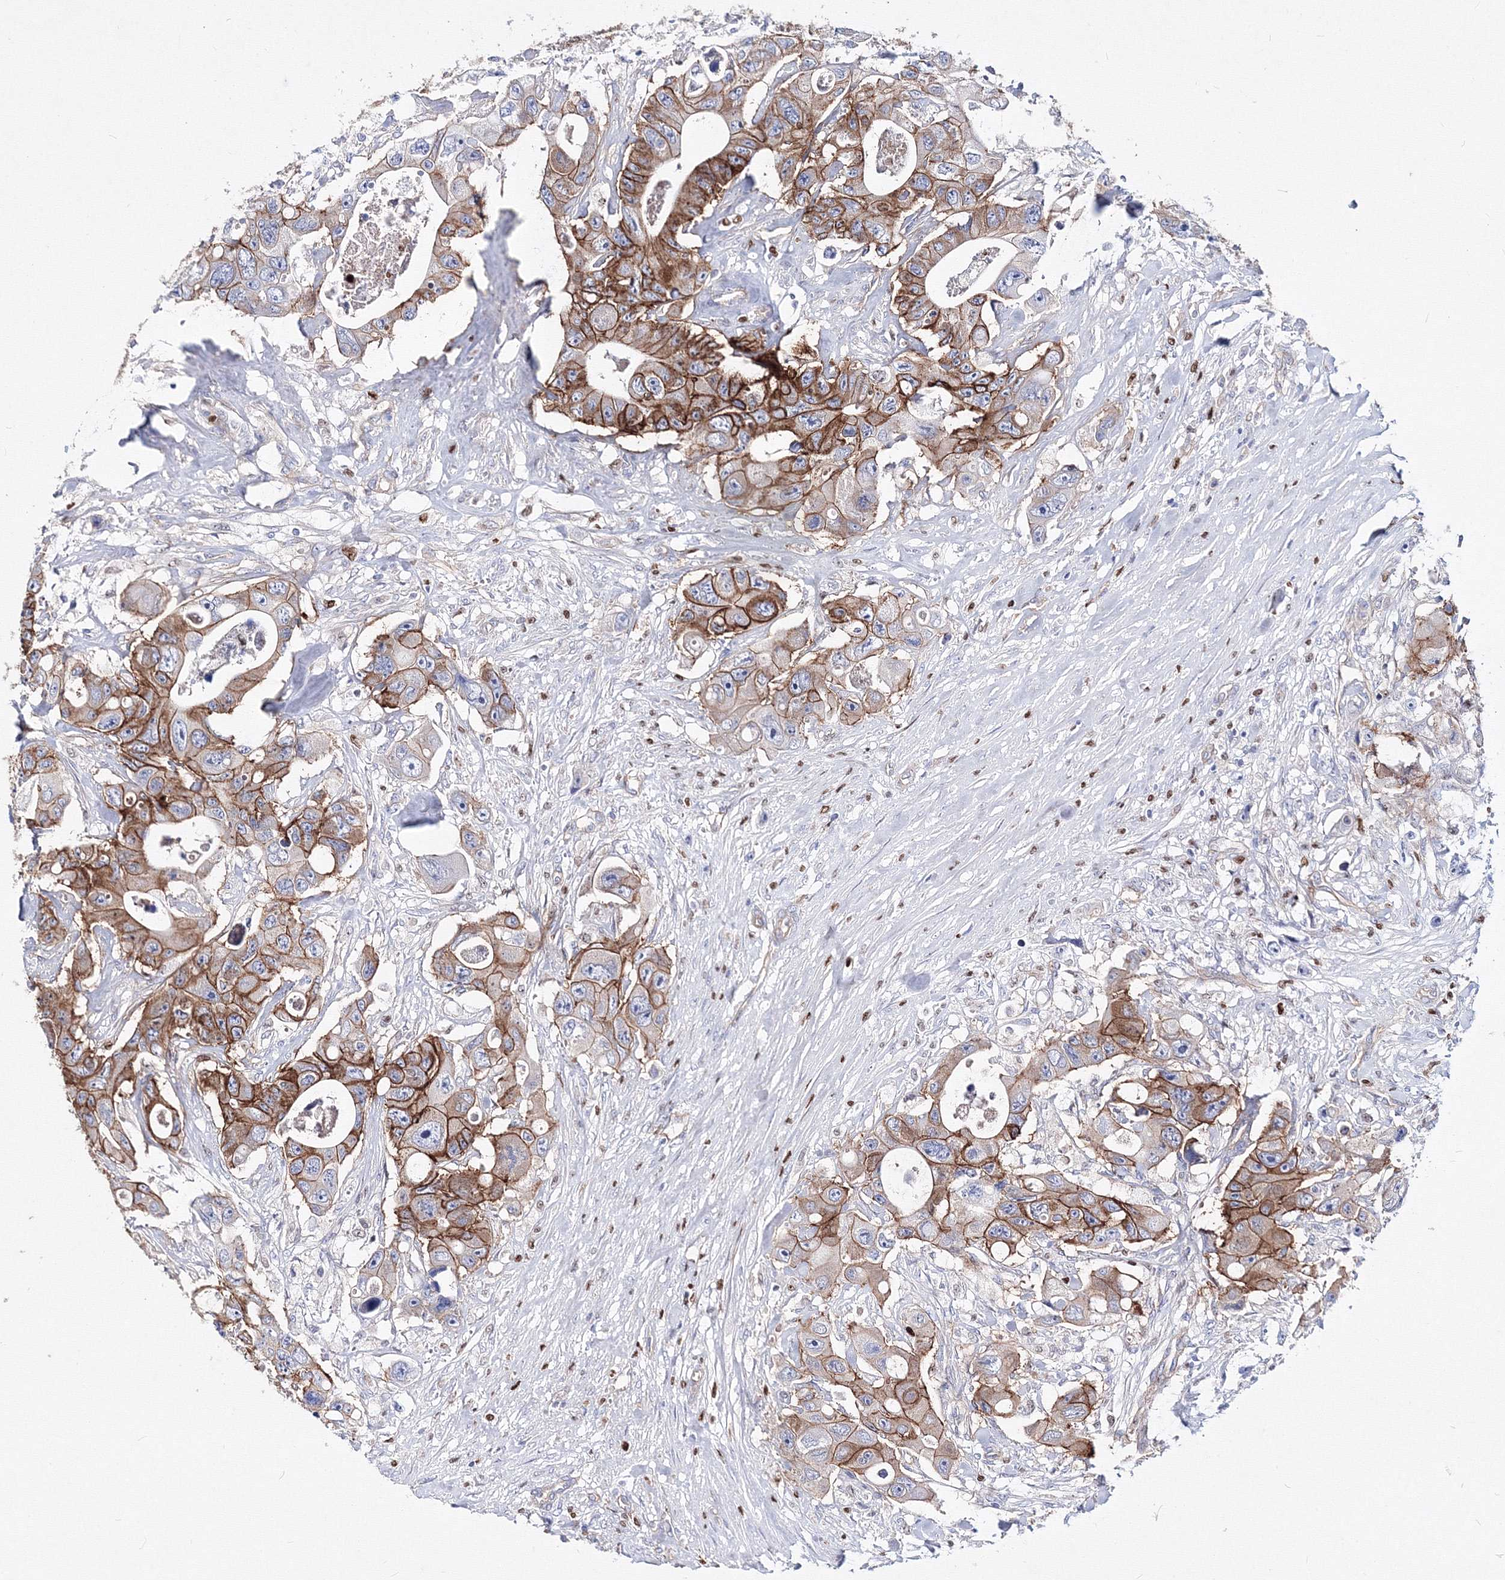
{"staining": {"intensity": "strong", "quantity": ">75%", "location": "cytoplasmic/membranous"}, "tissue": "colorectal cancer", "cell_type": "Tumor cells", "image_type": "cancer", "snomed": [{"axis": "morphology", "description": "Adenocarcinoma, NOS"}, {"axis": "topography", "description": "Colon"}], "caption": "High-magnification brightfield microscopy of adenocarcinoma (colorectal) stained with DAB (brown) and counterstained with hematoxylin (blue). tumor cells exhibit strong cytoplasmic/membranous staining is present in approximately>75% of cells. The staining was performed using DAB (3,3'-diaminobenzidine) to visualize the protein expression in brown, while the nuclei were stained in blue with hematoxylin (Magnification: 20x).", "gene": "C11orf52", "patient": {"sex": "female", "age": 46}}